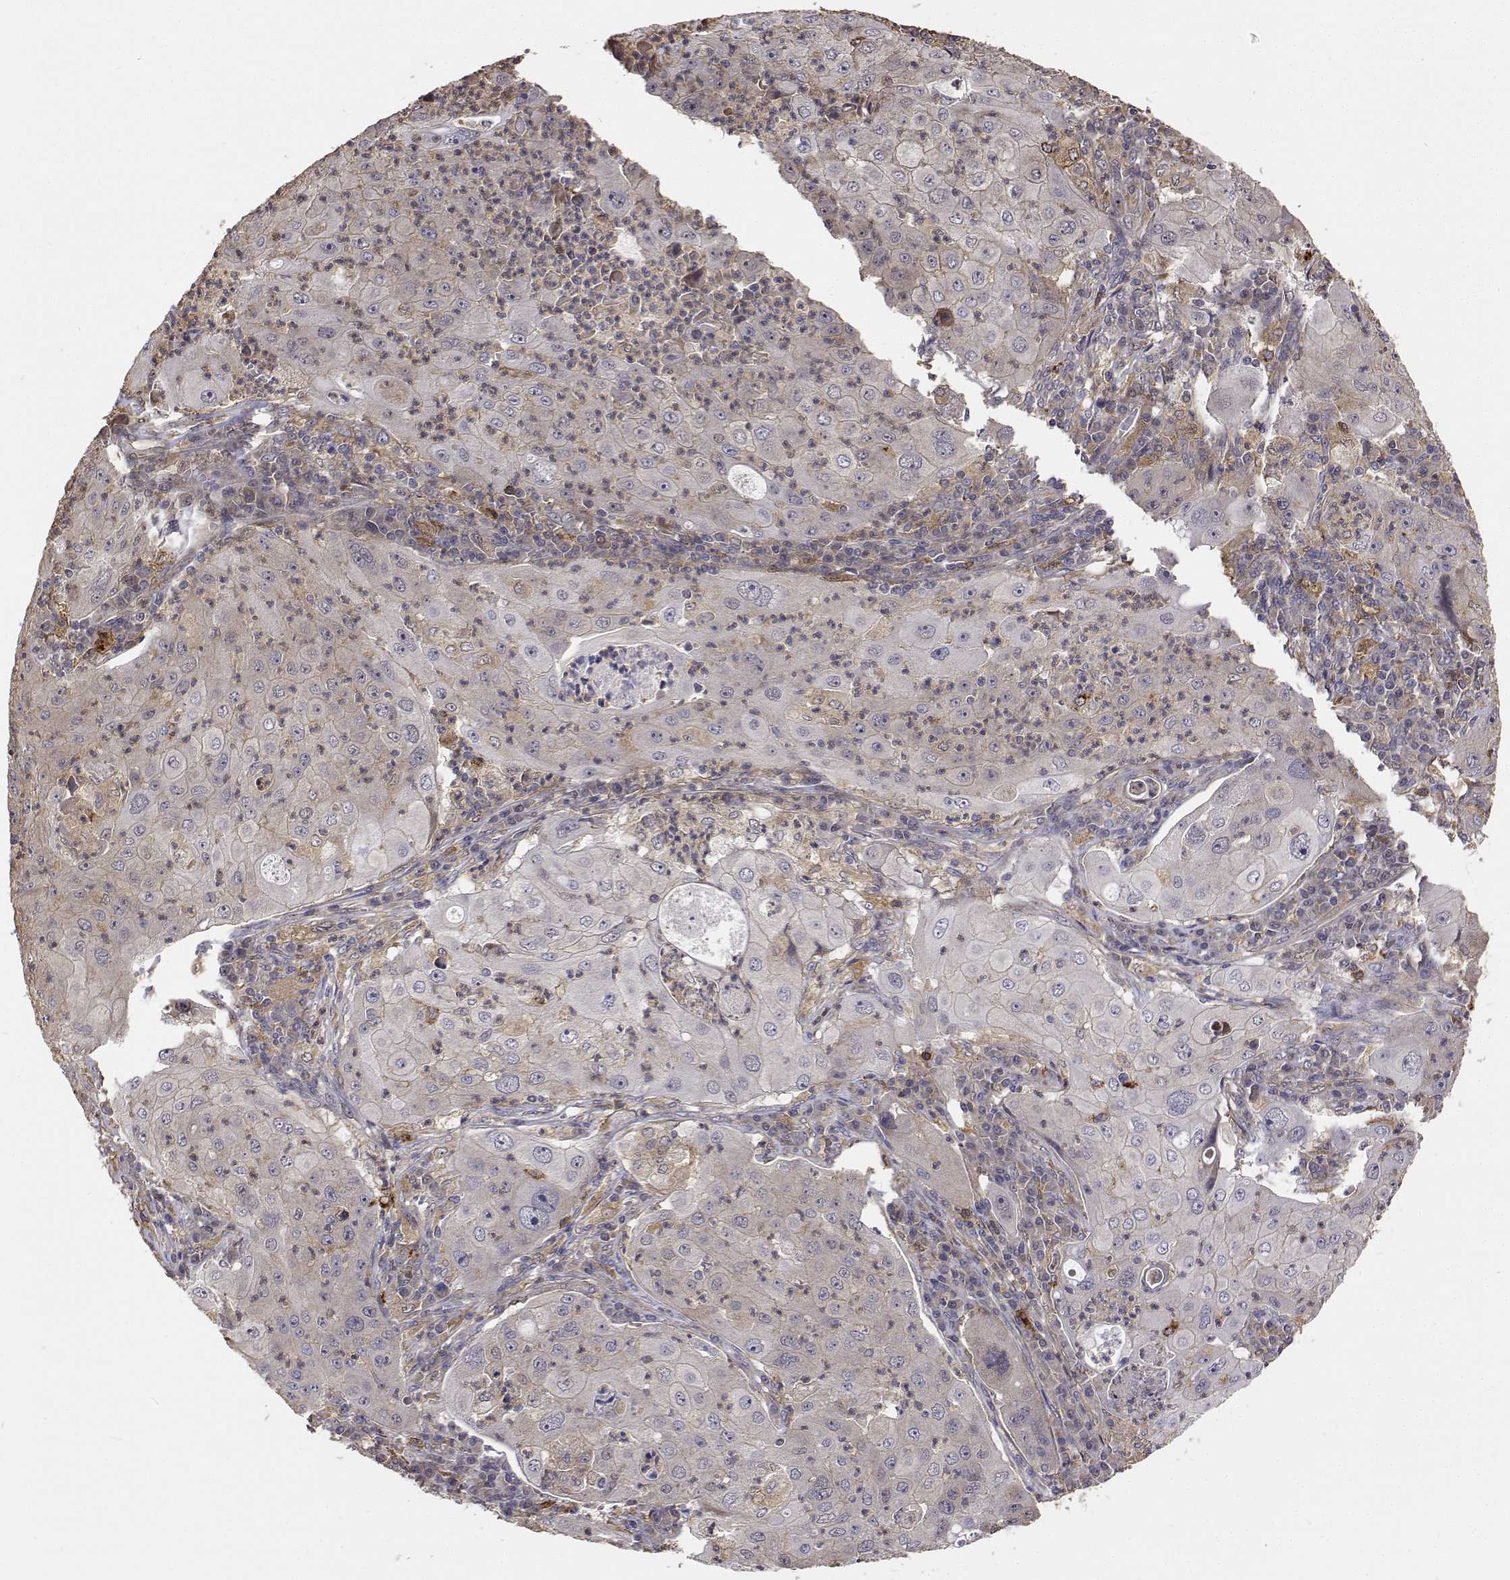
{"staining": {"intensity": "weak", "quantity": "25%-75%", "location": "cytoplasmic/membranous"}, "tissue": "lung cancer", "cell_type": "Tumor cells", "image_type": "cancer", "snomed": [{"axis": "morphology", "description": "Squamous cell carcinoma, NOS"}, {"axis": "topography", "description": "Lung"}], "caption": "A brown stain labels weak cytoplasmic/membranous positivity of a protein in lung cancer tumor cells. Immunohistochemistry (ihc) stains the protein of interest in brown and the nuclei are stained blue.", "gene": "PCID2", "patient": {"sex": "female", "age": 59}}